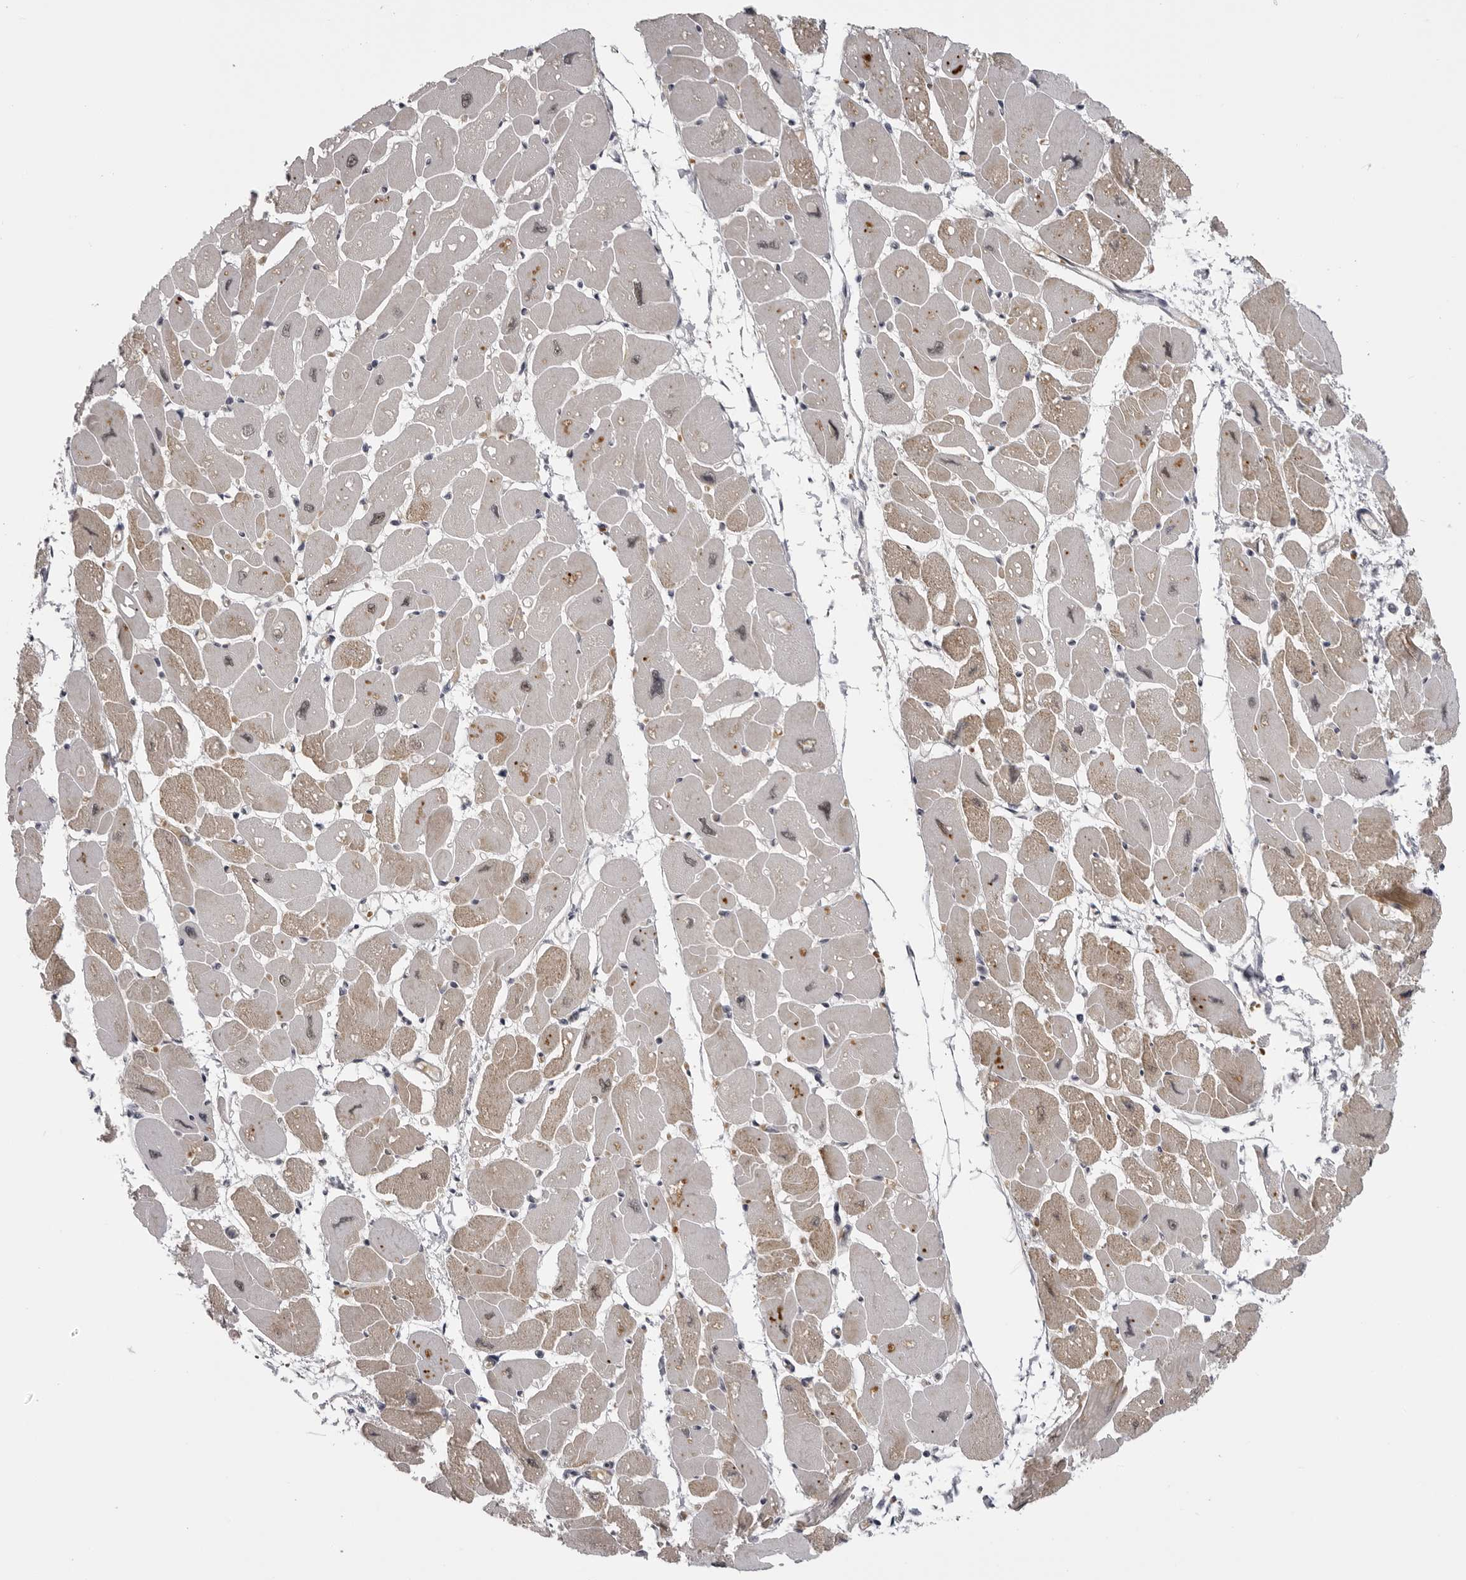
{"staining": {"intensity": "strong", "quantity": "25%-75%", "location": "cytoplasmic/membranous"}, "tissue": "heart muscle", "cell_type": "Cardiomyocytes", "image_type": "normal", "snomed": [{"axis": "morphology", "description": "Normal tissue, NOS"}, {"axis": "topography", "description": "Heart"}], "caption": "DAB (3,3'-diaminobenzidine) immunohistochemical staining of normal human heart muscle exhibits strong cytoplasmic/membranous protein staining in about 25%-75% of cardiomyocytes. (Brightfield microscopy of DAB IHC at high magnification).", "gene": "EPHA10", "patient": {"sex": "female", "age": 54}}